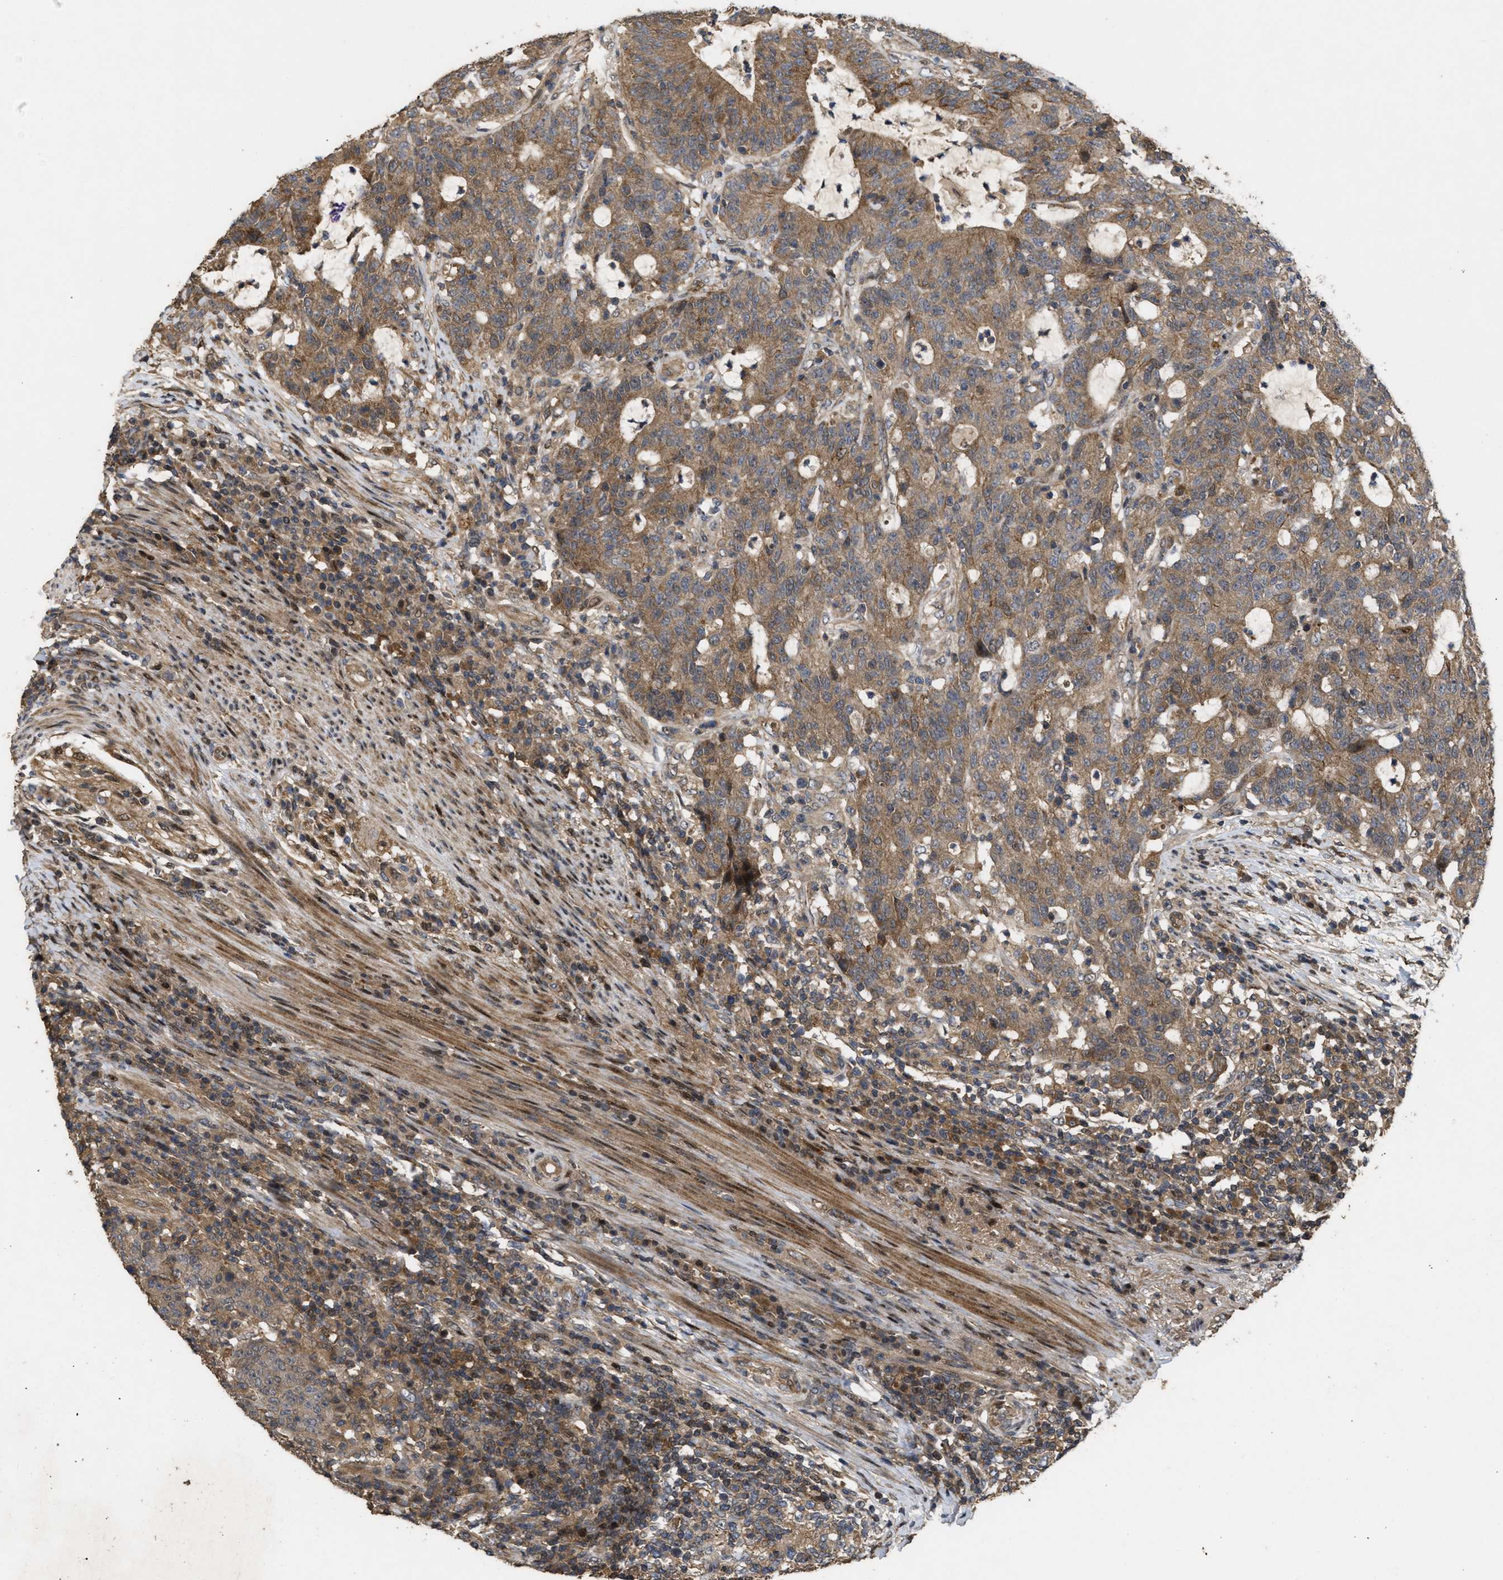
{"staining": {"intensity": "moderate", "quantity": ">75%", "location": "cytoplasmic/membranous,nuclear"}, "tissue": "colorectal cancer", "cell_type": "Tumor cells", "image_type": "cancer", "snomed": [{"axis": "morphology", "description": "Normal tissue, NOS"}, {"axis": "morphology", "description": "Adenocarcinoma, NOS"}, {"axis": "topography", "description": "Colon"}], "caption": "Colorectal cancer tissue displays moderate cytoplasmic/membranous and nuclear positivity in about >75% of tumor cells", "gene": "CBR3", "patient": {"sex": "female", "age": 75}}